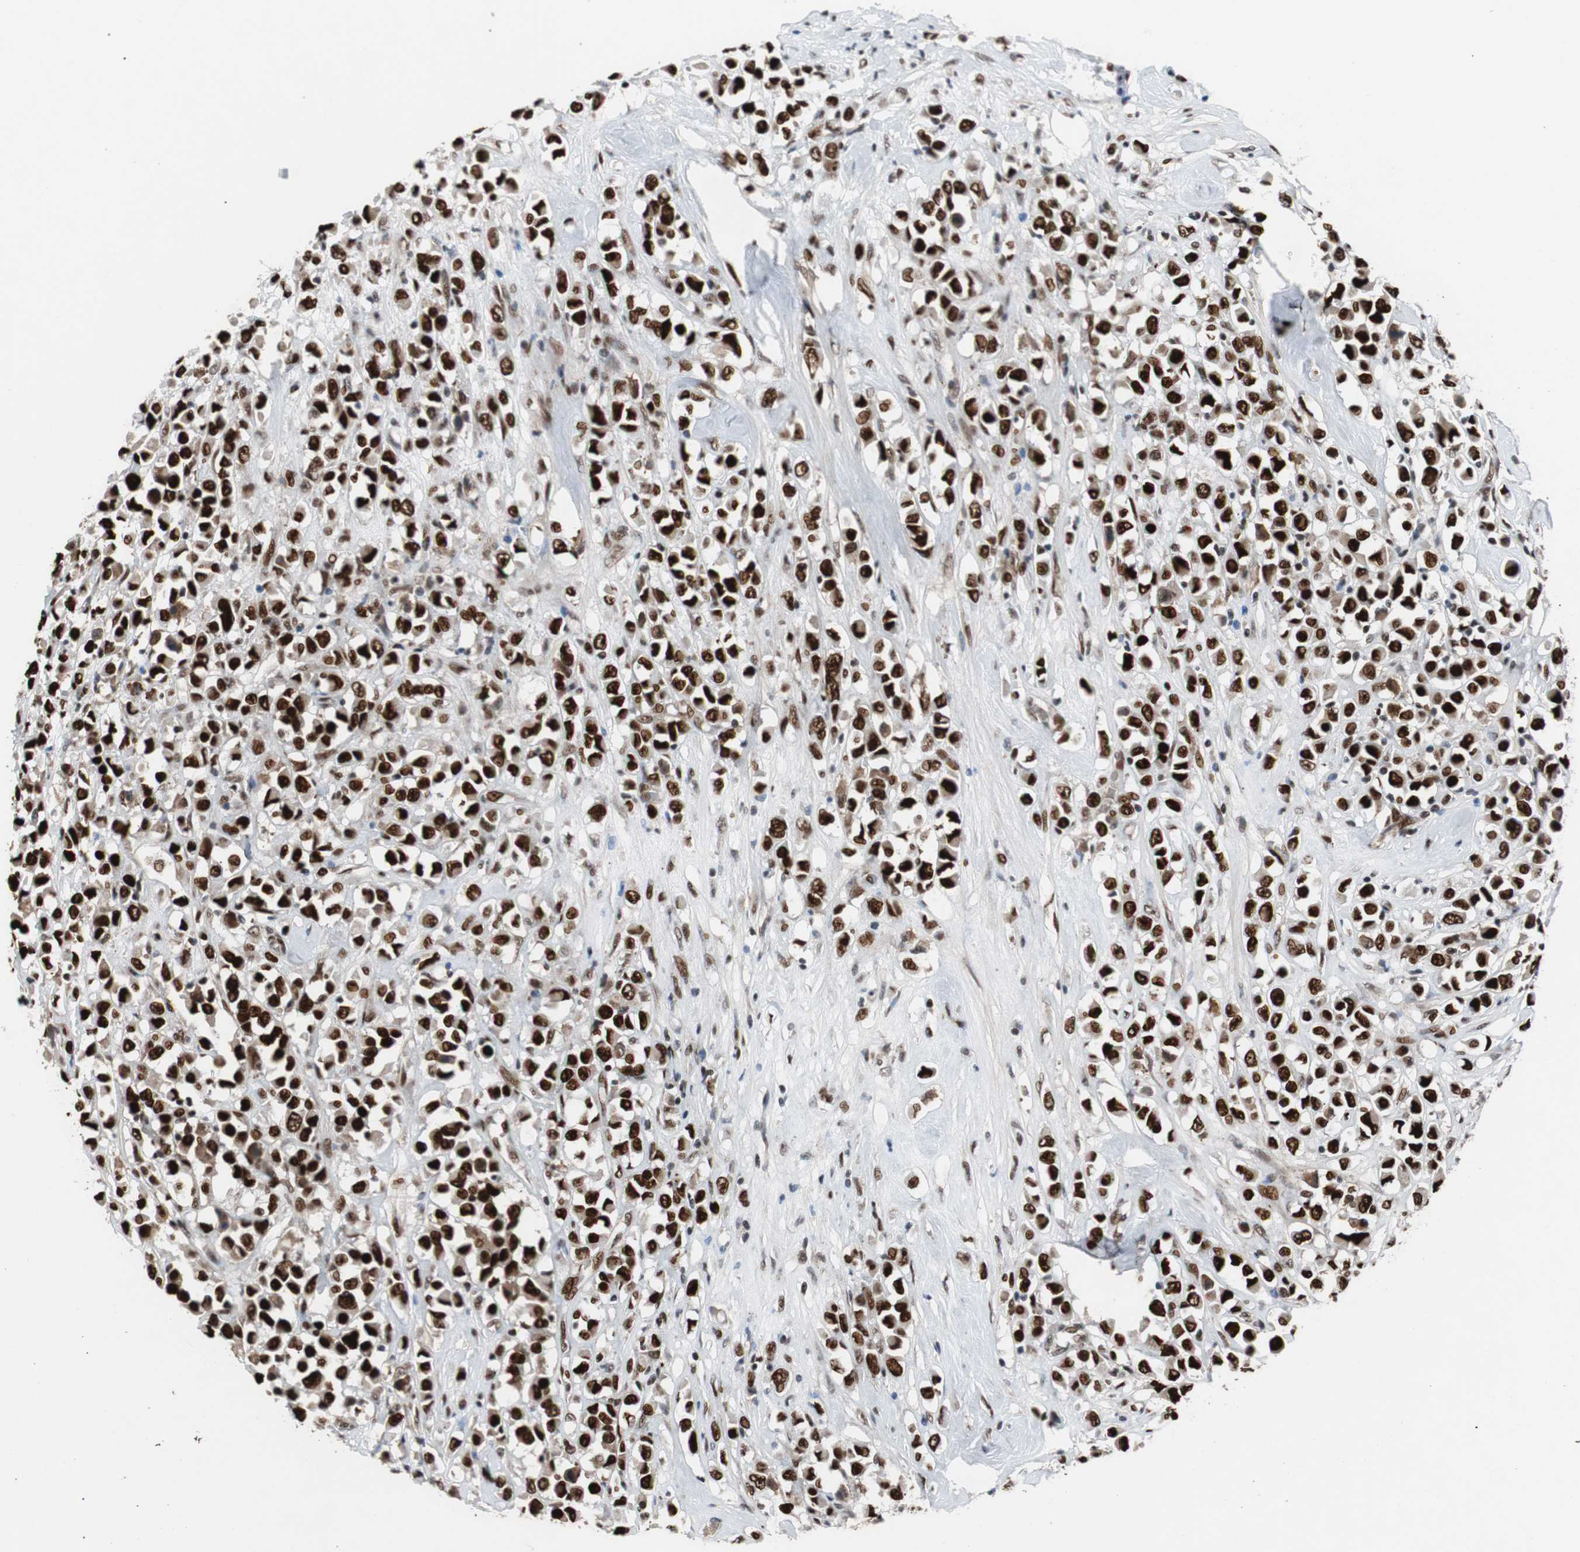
{"staining": {"intensity": "strong", "quantity": ">75%", "location": "nuclear"}, "tissue": "breast cancer", "cell_type": "Tumor cells", "image_type": "cancer", "snomed": [{"axis": "morphology", "description": "Duct carcinoma"}, {"axis": "topography", "description": "Breast"}], "caption": "This is a micrograph of immunohistochemistry staining of breast cancer (invasive ductal carcinoma), which shows strong positivity in the nuclear of tumor cells.", "gene": "NBL1", "patient": {"sex": "female", "age": 61}}